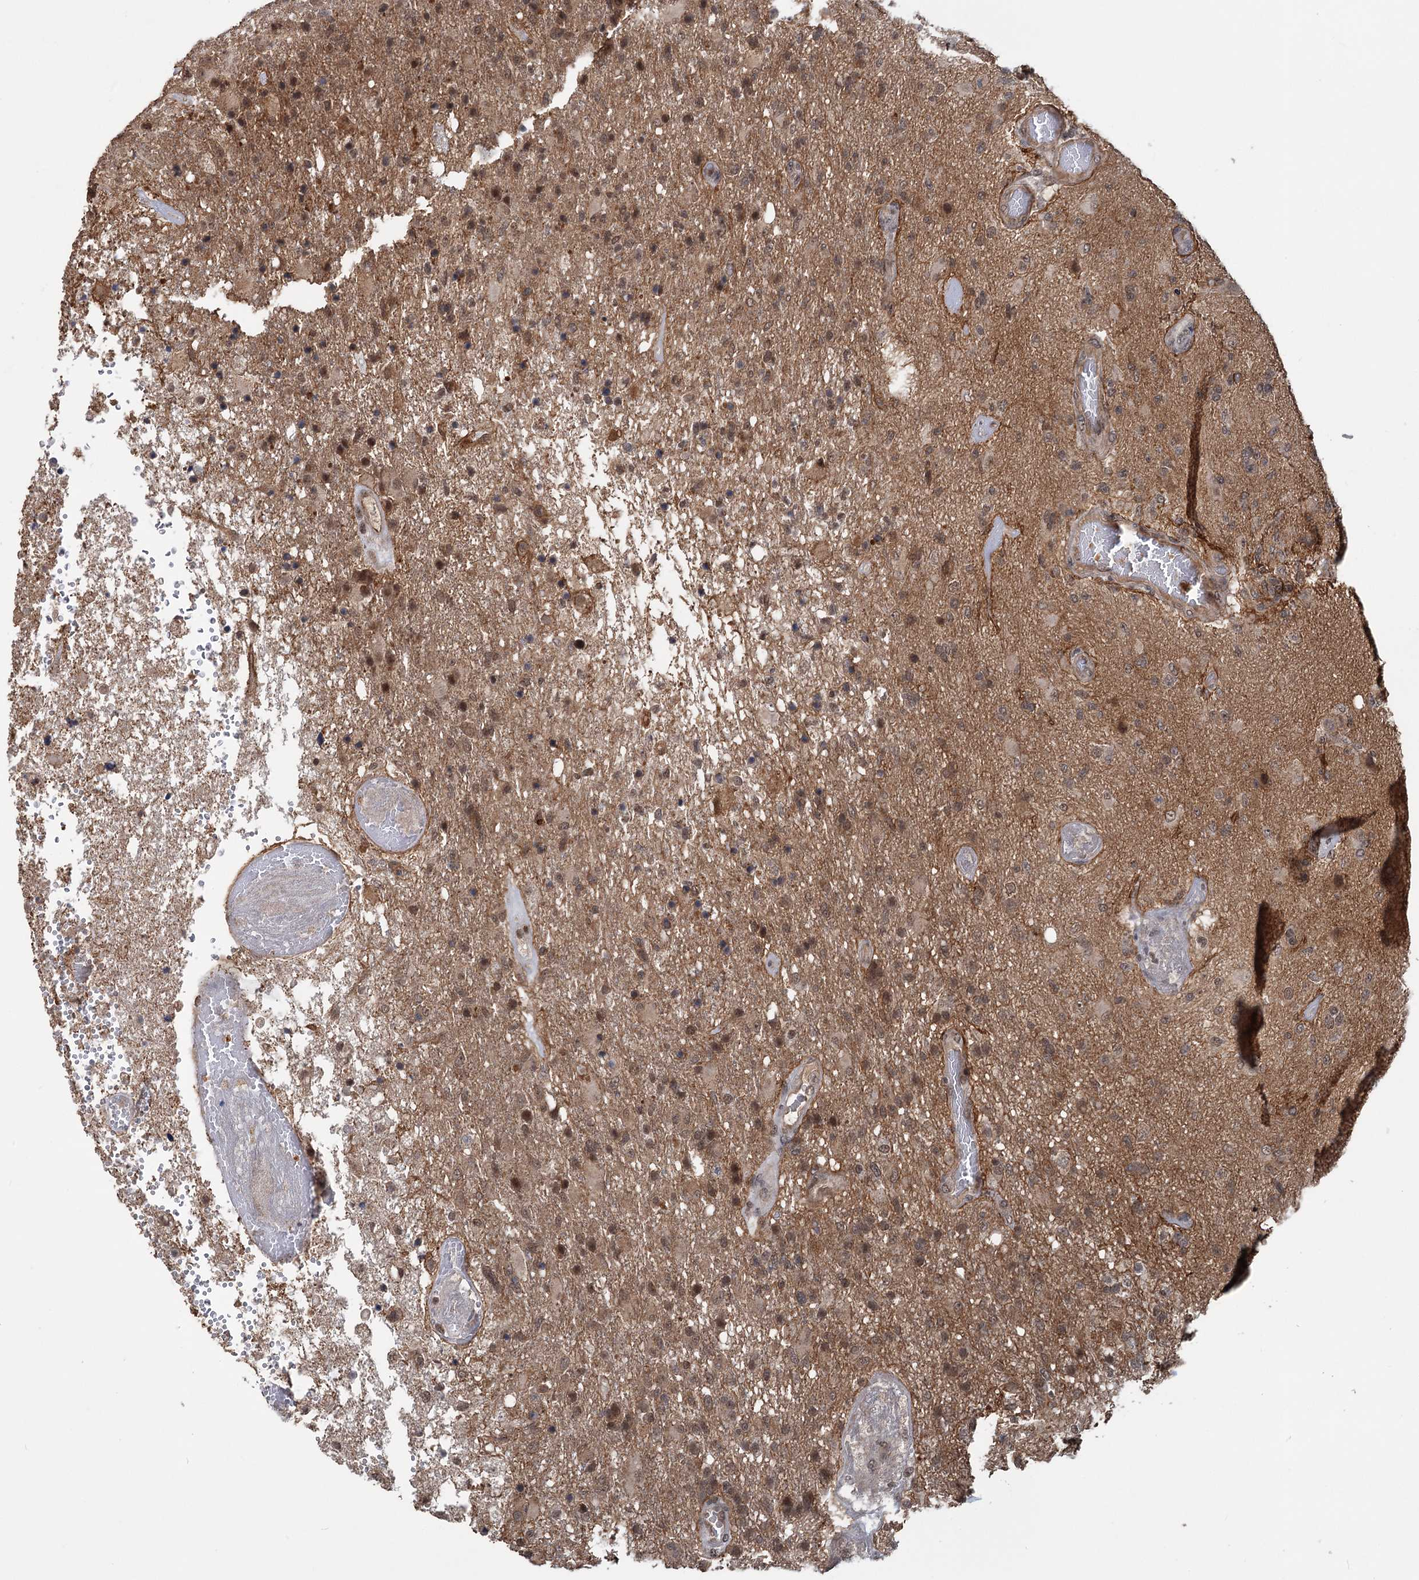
{"staining": {"intensity": "moderate", "quantity": "<25%", "location": "cytoplasmic/membranous,nuclear"}, "tissue": "glioma", "cell_type": "Tumor cells", "image_type": "cancer", "snomed": [{"axis": "morphology", "description": "Glioma, malignant, High grade"}, {"axis": "topography", "description": "Brain"}], "caption": "DAB immunohistochemical staining of glioma exhibits moderate cytoplasmic/membranous and nuclear protein positivity in approximately <25% of tumor cells. The protein of interest is shown in brown color, while the nuclei are stained blue.", "gene": "KANSL2", "patient": {"sex": "female", "age": 74}}